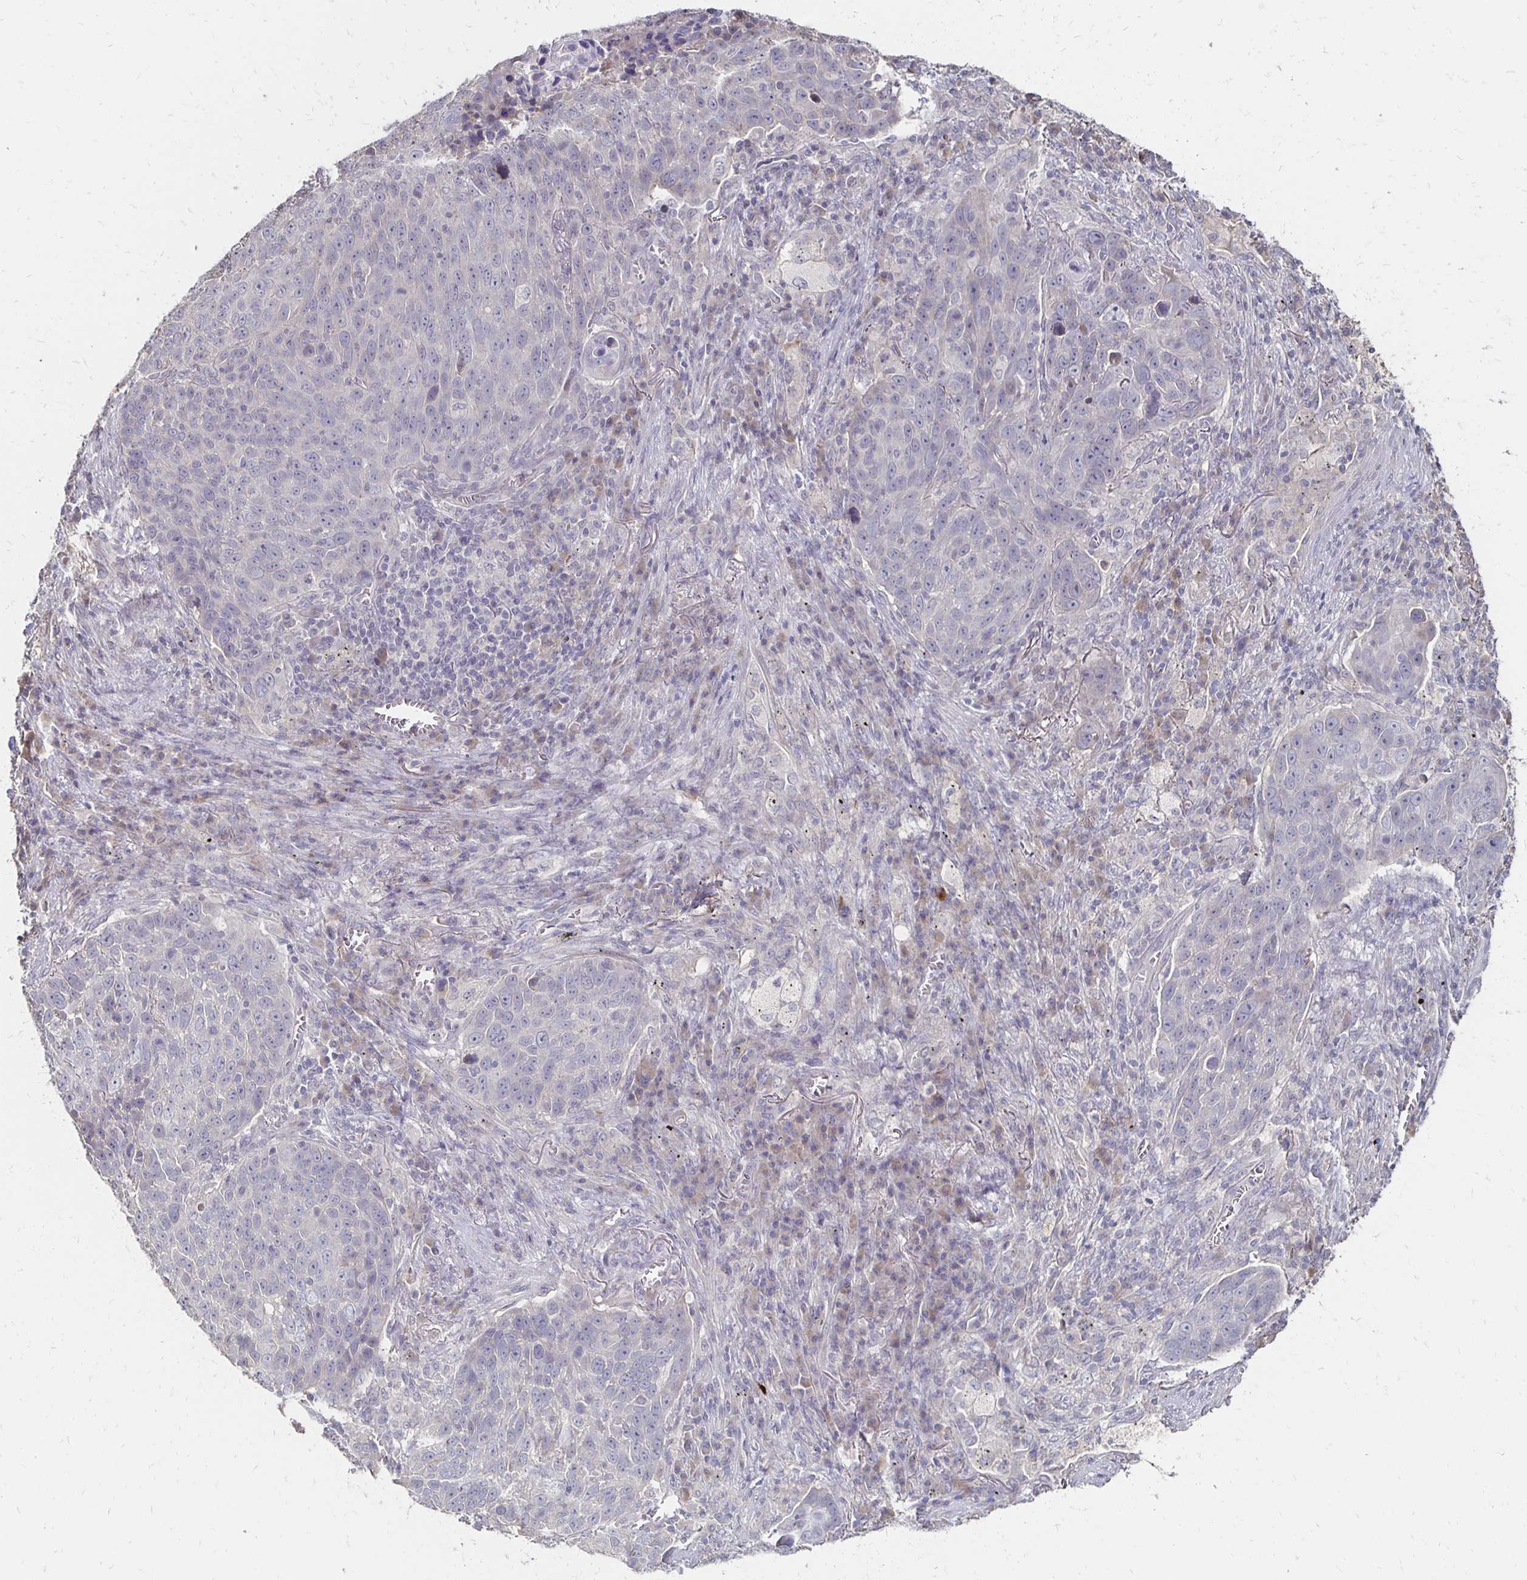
{"staining": {"intensity": "negative", "quantity": "none", "location": "none"}, "tissue": "lung cancer", "cell_type": "Tumor cells", "image_type": "cancer", "snomed": [{"axis": "morphology", "description": "Squamous cell carcinoma, NOS"}, {"axis": "topography", "description": "Lung"}], "caption": "Immunohistochemistry photomicrograph of neoplastic tissue: lung cancer stained with DAB demonstrates no significant protein positivity in tumor cells. (Brightfield microscopy of DAB immunohistochemistry at high magnification).", "gene": "ZNF727", "patient": {"sex": "male", "age": 78}}